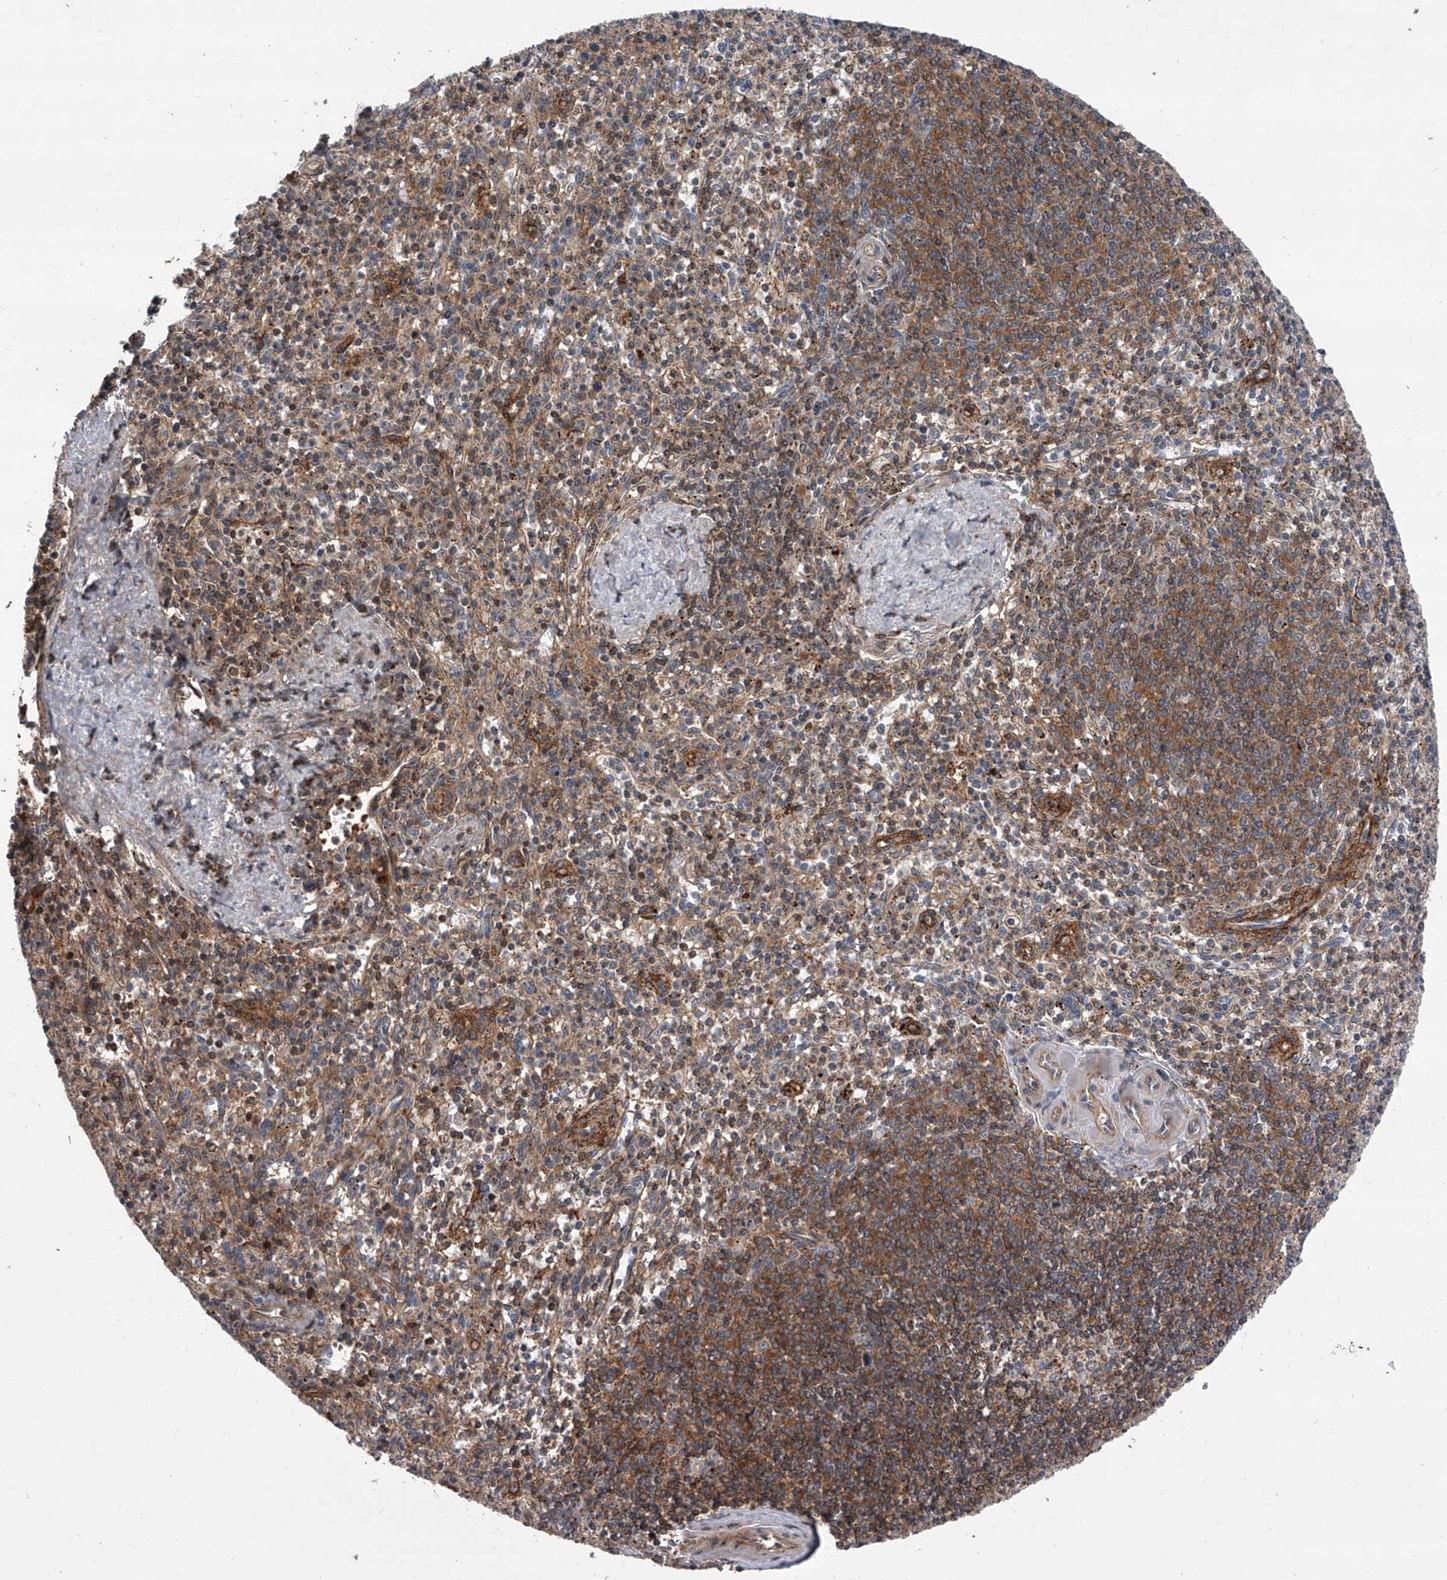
{"staining": {"intensity": "weak", "quantity": "25%-75%", "location": "cytoplasmic/membranous"}, "tissue": "spleen", "cell_type": "Cells in red pulp", "image_type": "normal", "snomed": [{"axis": "morphology", "description": "Normal tissue, NOS"}, {"axis": "topography", "description": "Spleen"}], "caption": "High-magnification brightfield microscopy of benign spleen stained with DAB (3,3'-diaminobenzidine) (brown) and counterstained with hematoxylin (blue). cells in red pulp exhibit weak cytoplasmic/membranous positivity is identified in approximately25%-75% of cells. The staining was performed using DAB to visualize the protein expression in brown, while the nuclei were stained in blue with hematoxylin (Magnification: 20x).", "gene": "USP47", "patient": {"sex": "male", "age": 72}}